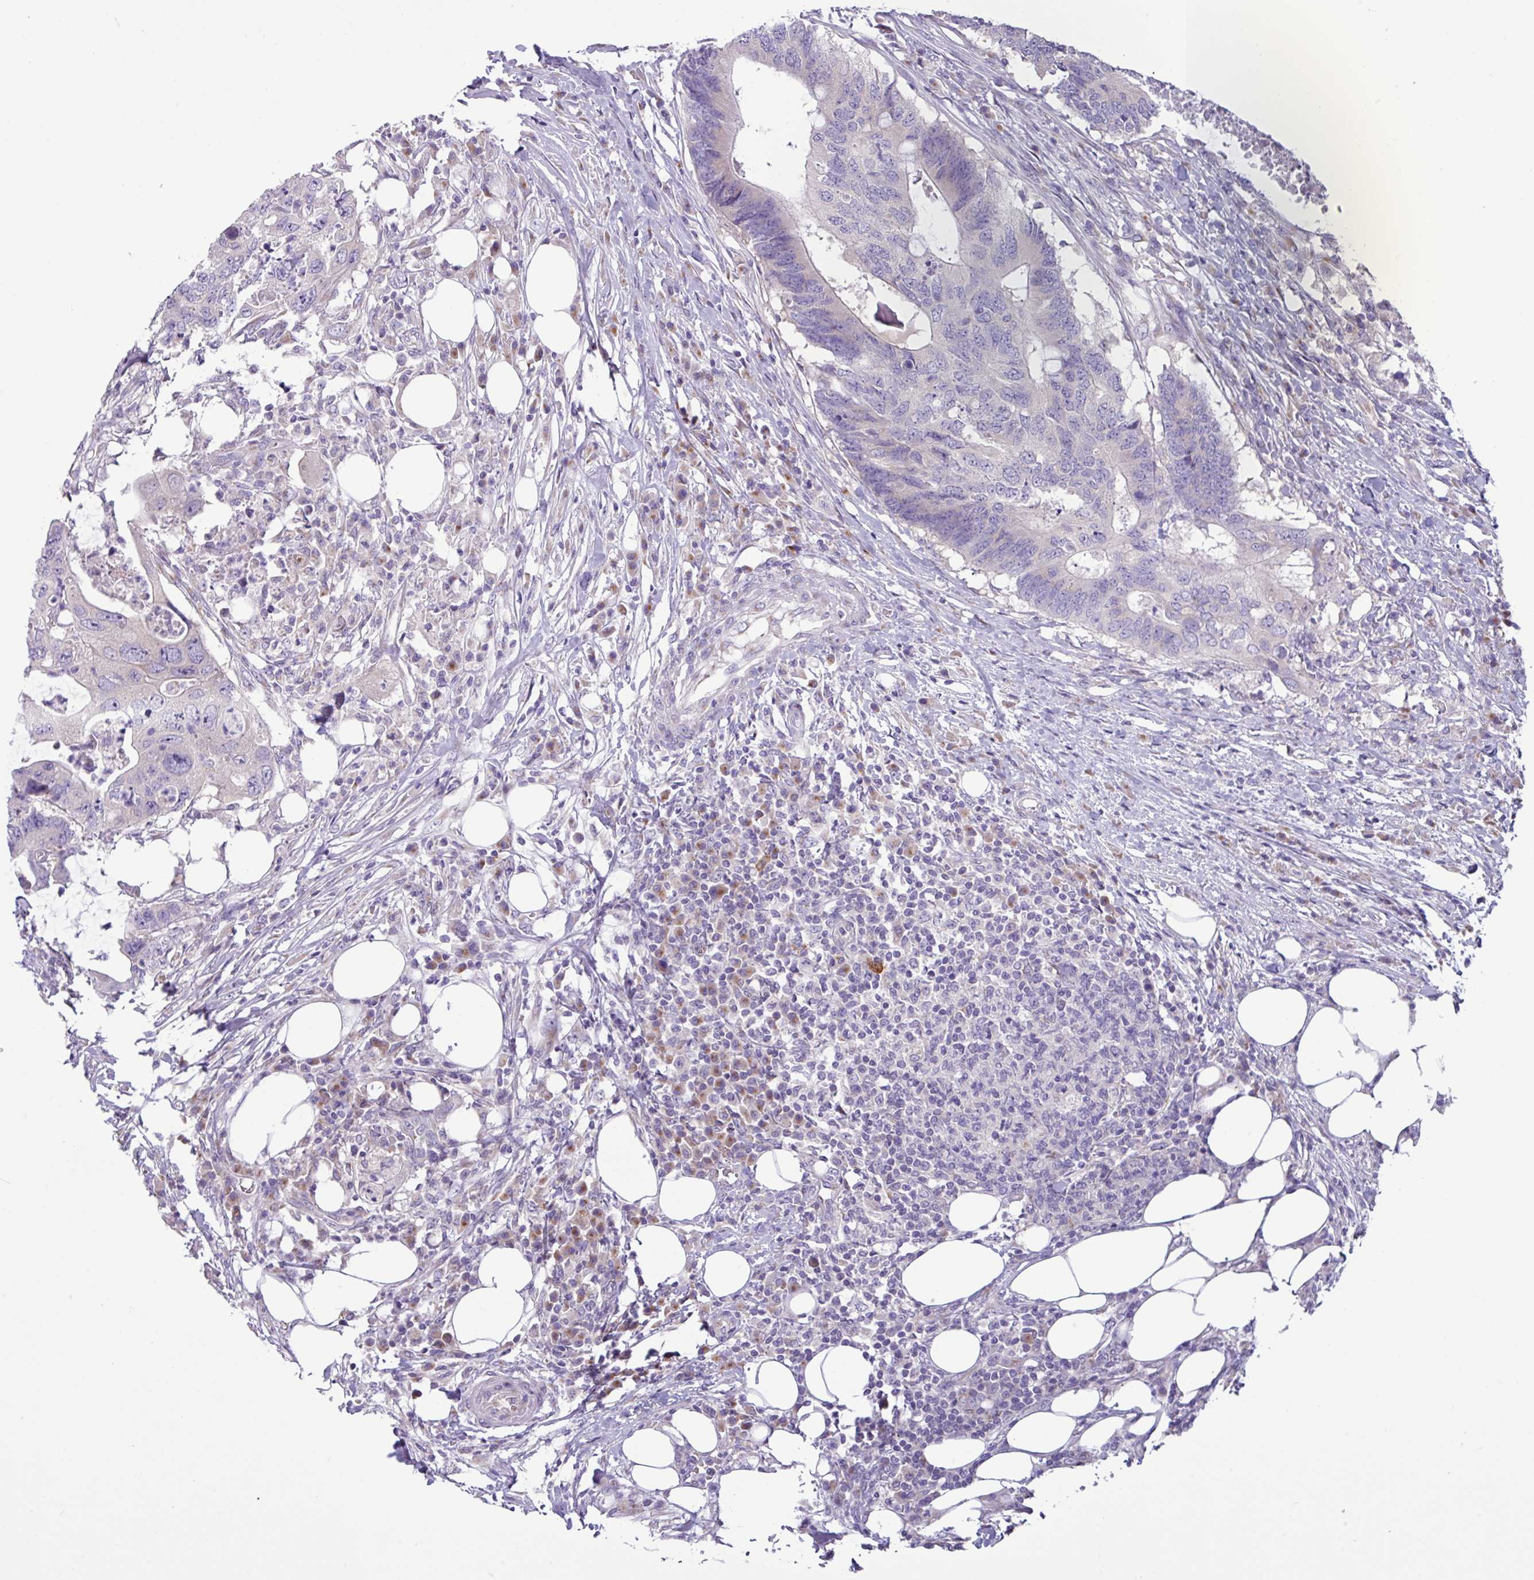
{"staining": {"intensity": "weak", "quantity": "<25%", "location": "cytoplasmic/membranous"}, "tissue": "colorectal cancer", "cell_type": "Tumor cells", "image_type": "cancer", "snomed": [{"axis": "morphology", "description": "Adenocarcinoma, NOS"}, {"axis": "topography", "description": "Colon"}], "caption": "High power microscopy image of an immunohistochemistry (IHC) photomicrograph of adenocarcinoma (colorectal), revealing no significant staining in tumor cells.", "gene": "STIMATE", "patient": {"sex": "male", "age": 71}}